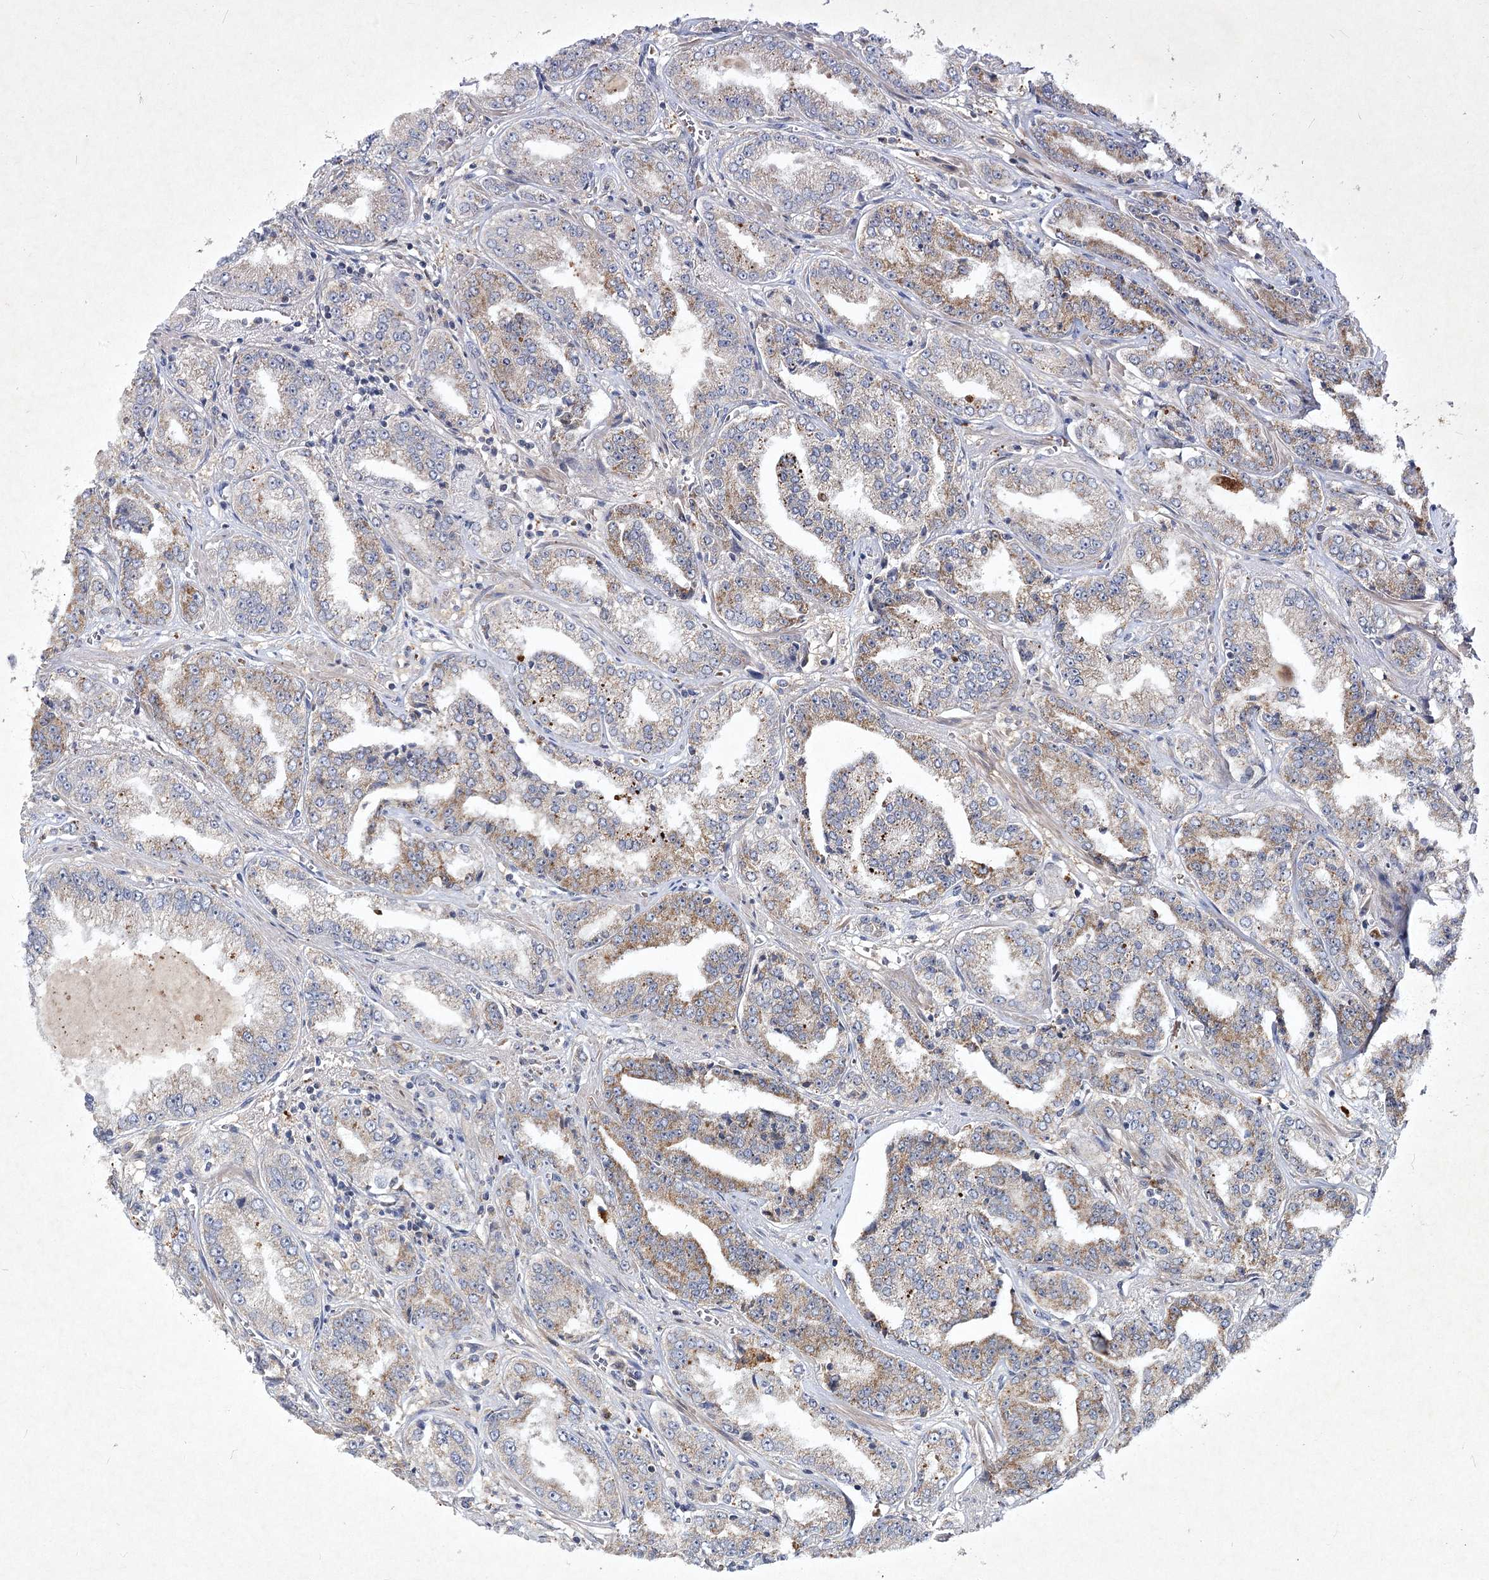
{"staining": {"intensity": "moderate", "quantity": "25%-75%", "location": "cytoplasmic/membranous"}, "tissue": "prostate cancer", "cell_type": "Tumor cells", "image_type": "cancer", "snomed": [{"axis": "morphology", "description": "Adenocarcinoma, High grade"}, {"axis": "topography", "description": "Prostate"}], "caption": "Immunohistochemical staining of adenocarcinoma (high-grade) (prostate) displays medium levels of moderate cytoplasmic/membranous expression in approximately 25%-75% of tumor cells.", "gene": "PYROXD2", "patient": {"sex": "male", "age": 71}}